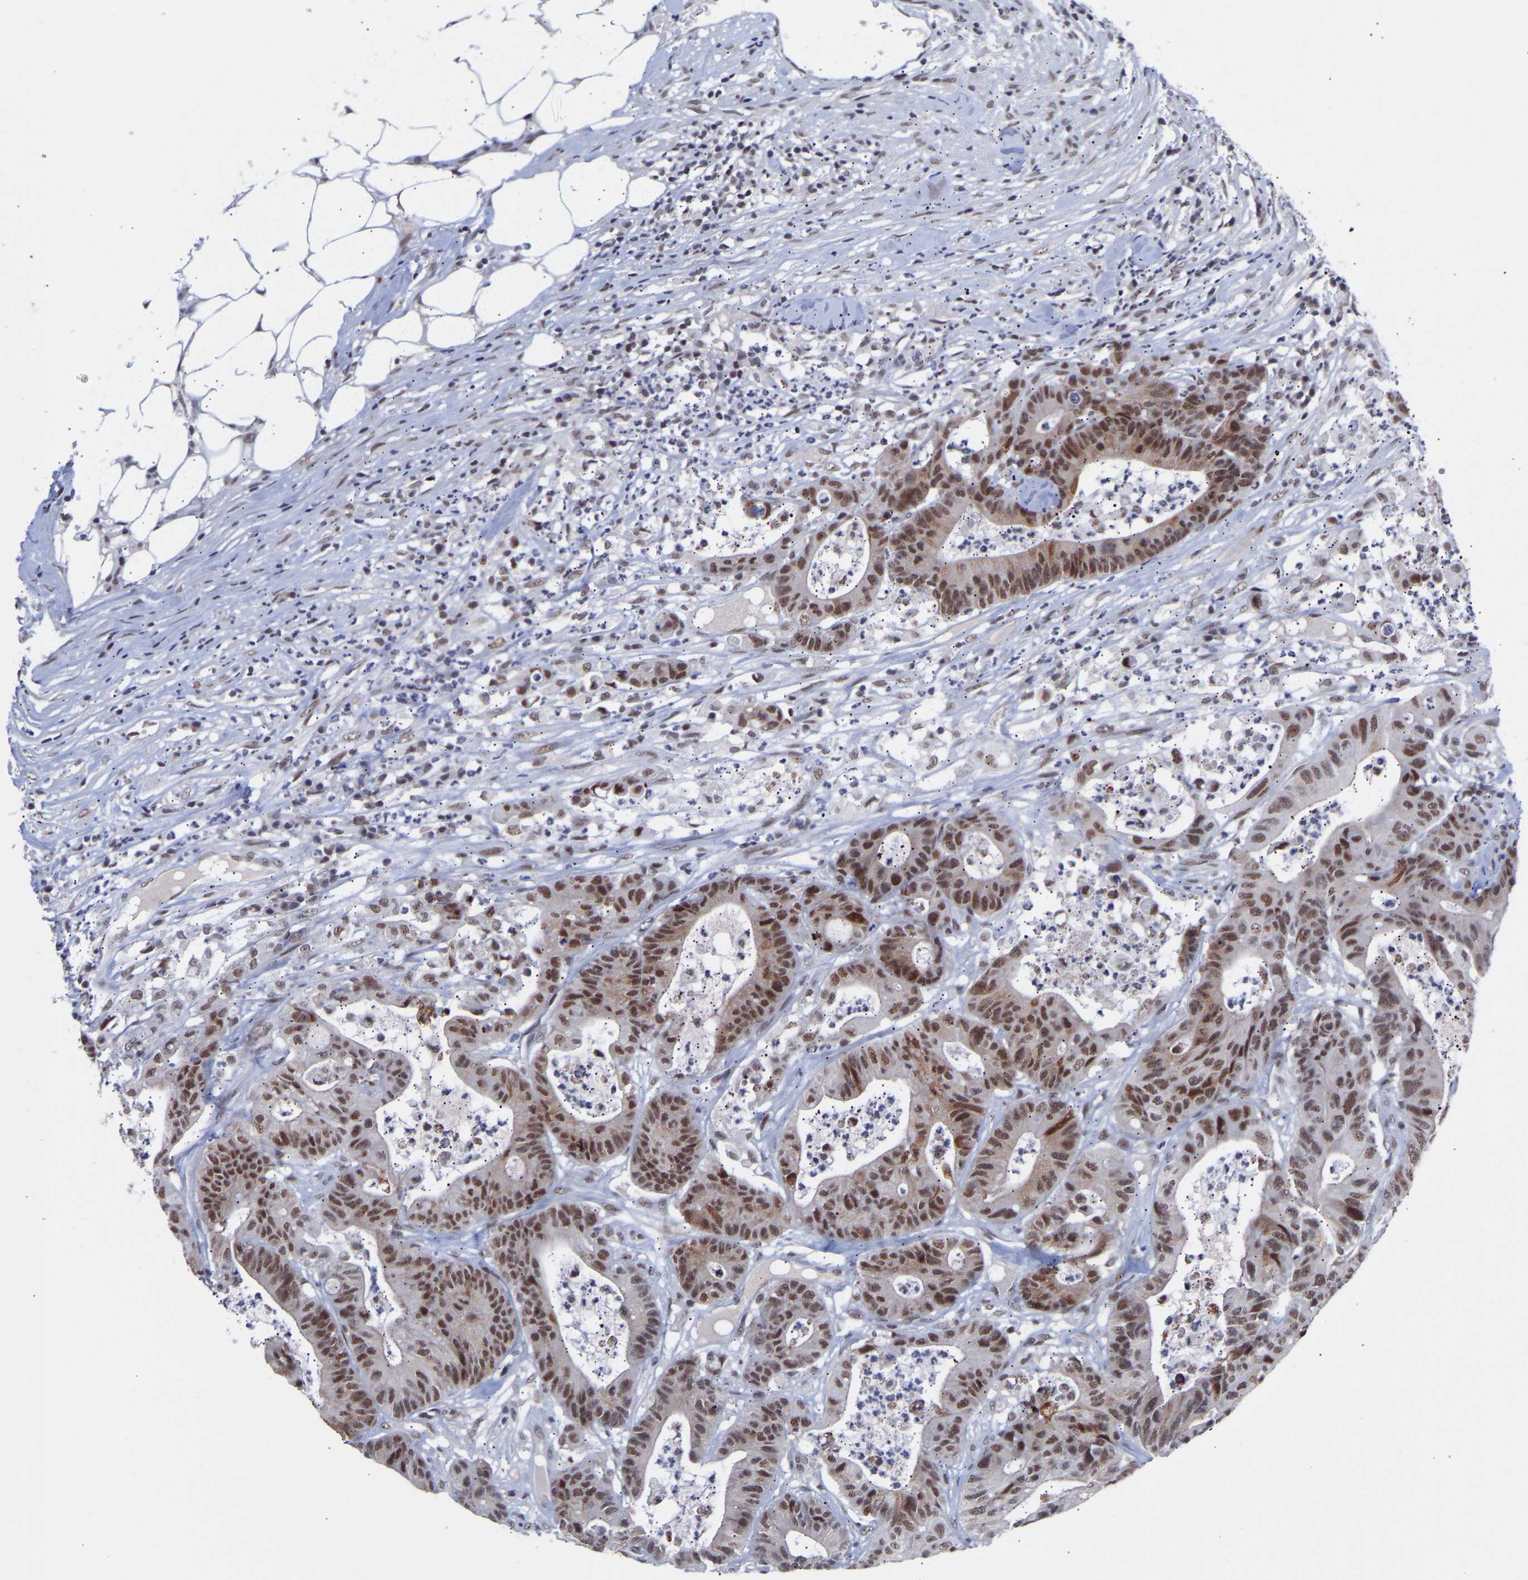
{"staining": {"intensity": "moderate", "quantity": ">75%", "location": "nuclear"}, "tissue": "colorectal cancer", "cell_type": "Tumor cells", "image_type": "cancer", "snomed": [{"axis": "morphology", "description": "Adenocarcinoma, NOS"}, {"axis": "topography", "description": "Colon"}], "caption": "Colorectal cancer was stained to show a protein in brown. There is medium levels of moderate nuclear positivity in approximately >75% of tumor cells. The staining was performed using DAB to visualize the protein expression in brown, while the nuclei were stained in blue with hematoxylin (Magnification: 20x).", "gene": "RBM15", "patient": {"sex": "female", "age": 84}}